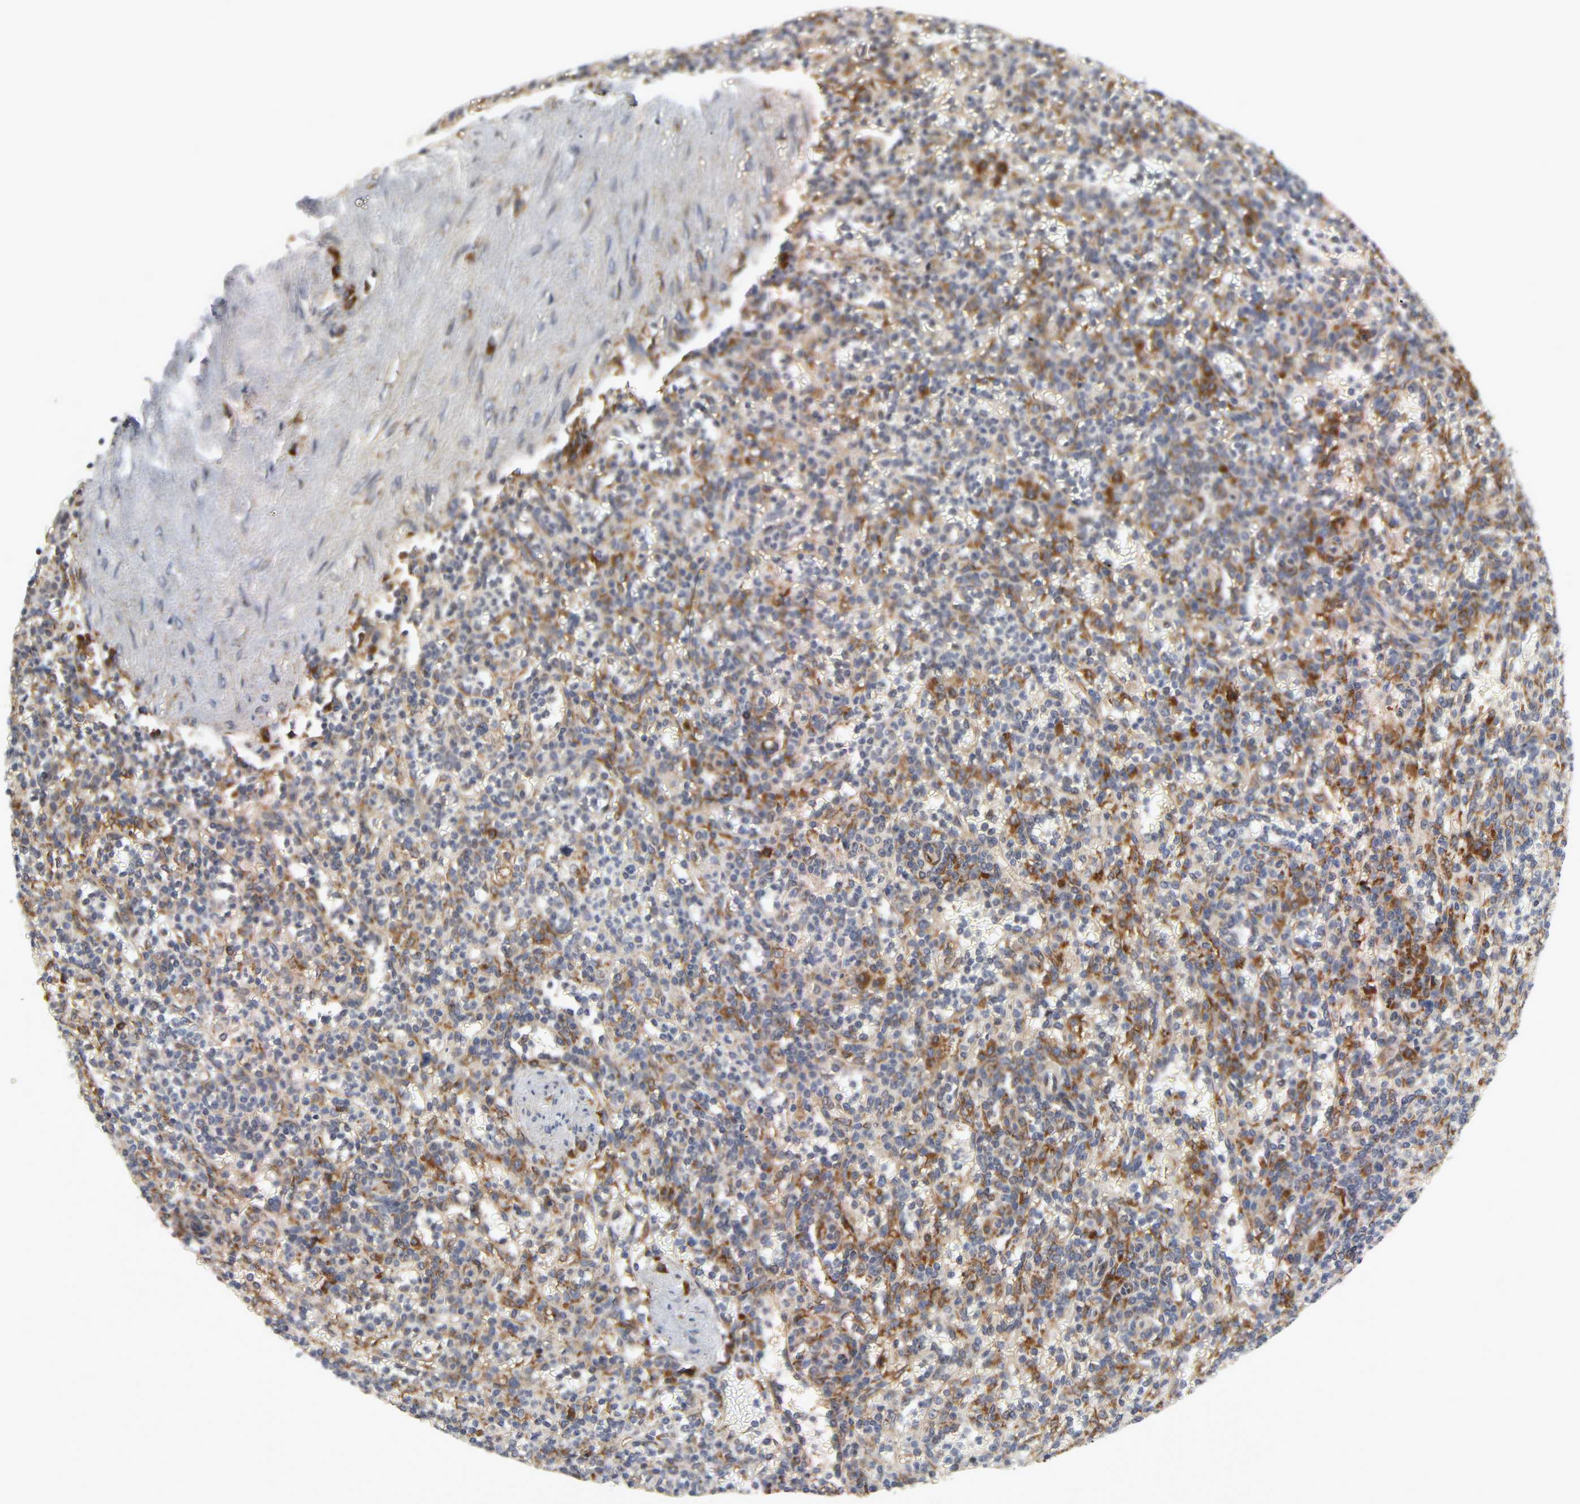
{"staining": {"intensity": "moderate", "quantity": "25%-75%", "location": "cytoplasmic/membranous"}, "tissue": "spleen", "cell_type": "Cells in red pulp", "image_type": "normal", "snomed": [{"axis": "morphology", "description": "Normal tissue, NOS"}, {"axis": "topography", "description": "Spleen"}], "caption": "Immunohistochemistry (IHC) (DAB) staining of benign human spleen displays moderate cytoplasmic/membranous protein expression in approximately 25%-75% of cells in red pulp.", "gene": "BAX", "patient": {"sex": "female", "age": 74}}